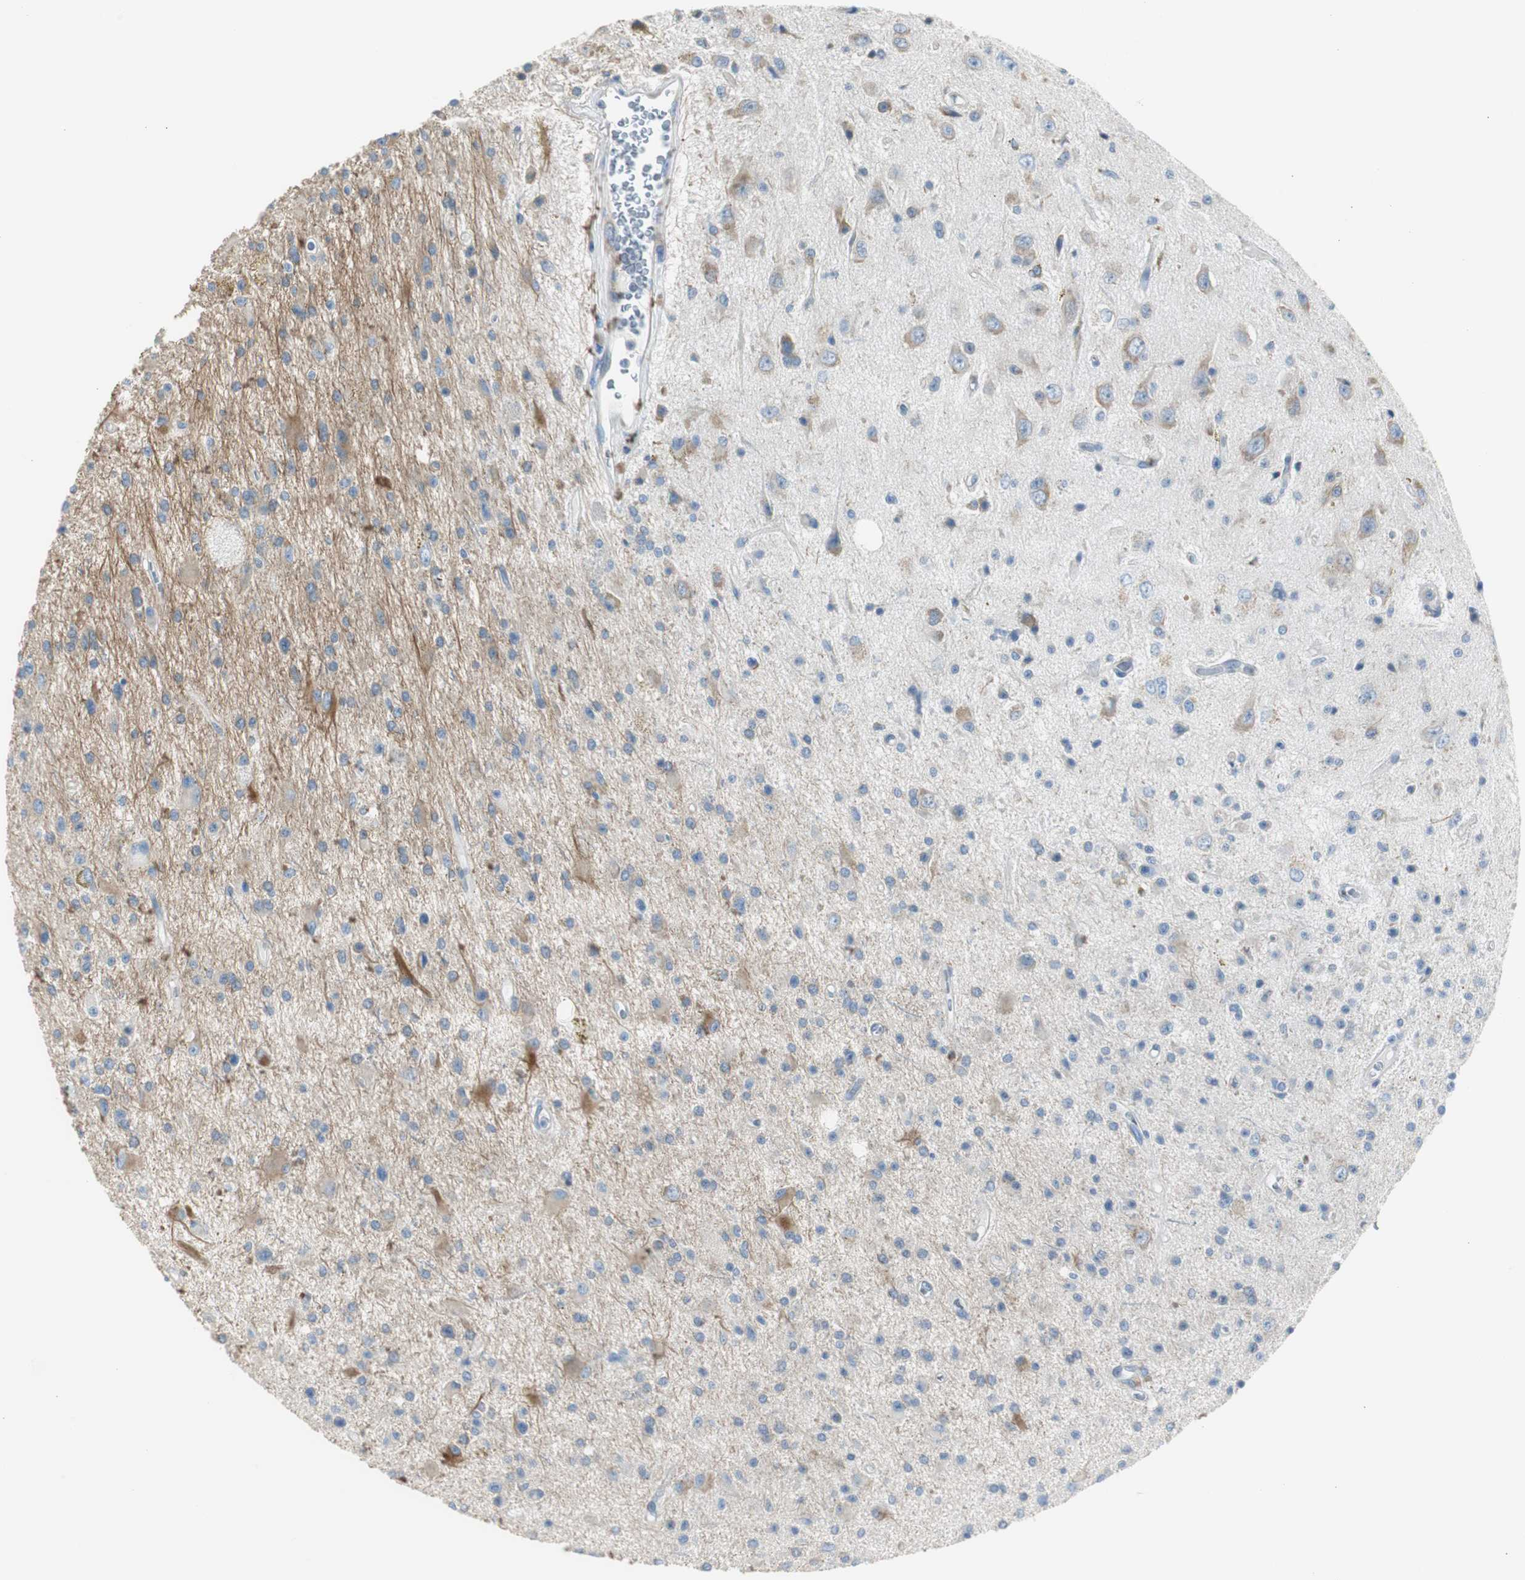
{"staining": {"intensity": "moderate", "quantity": "25%-75%", "location": "cytoplasmic/membranous"}, "tissue": "glioma", "cell_type": "Tumor cells", "image_type": "cancer", "snomed": [{"axis": "morphology", "description": "Glioma, malignant, Low grade"}, {"axis": "topography", "description": "Brain"}], "caption": "Protein staining exhibits moderate cytoplasmic/membranous expression in approximately 25%-75% of tumor cells in malignant low-grade glioma.", "gene": "RPS12", "patient": {"sex": "male", "age": 58}}